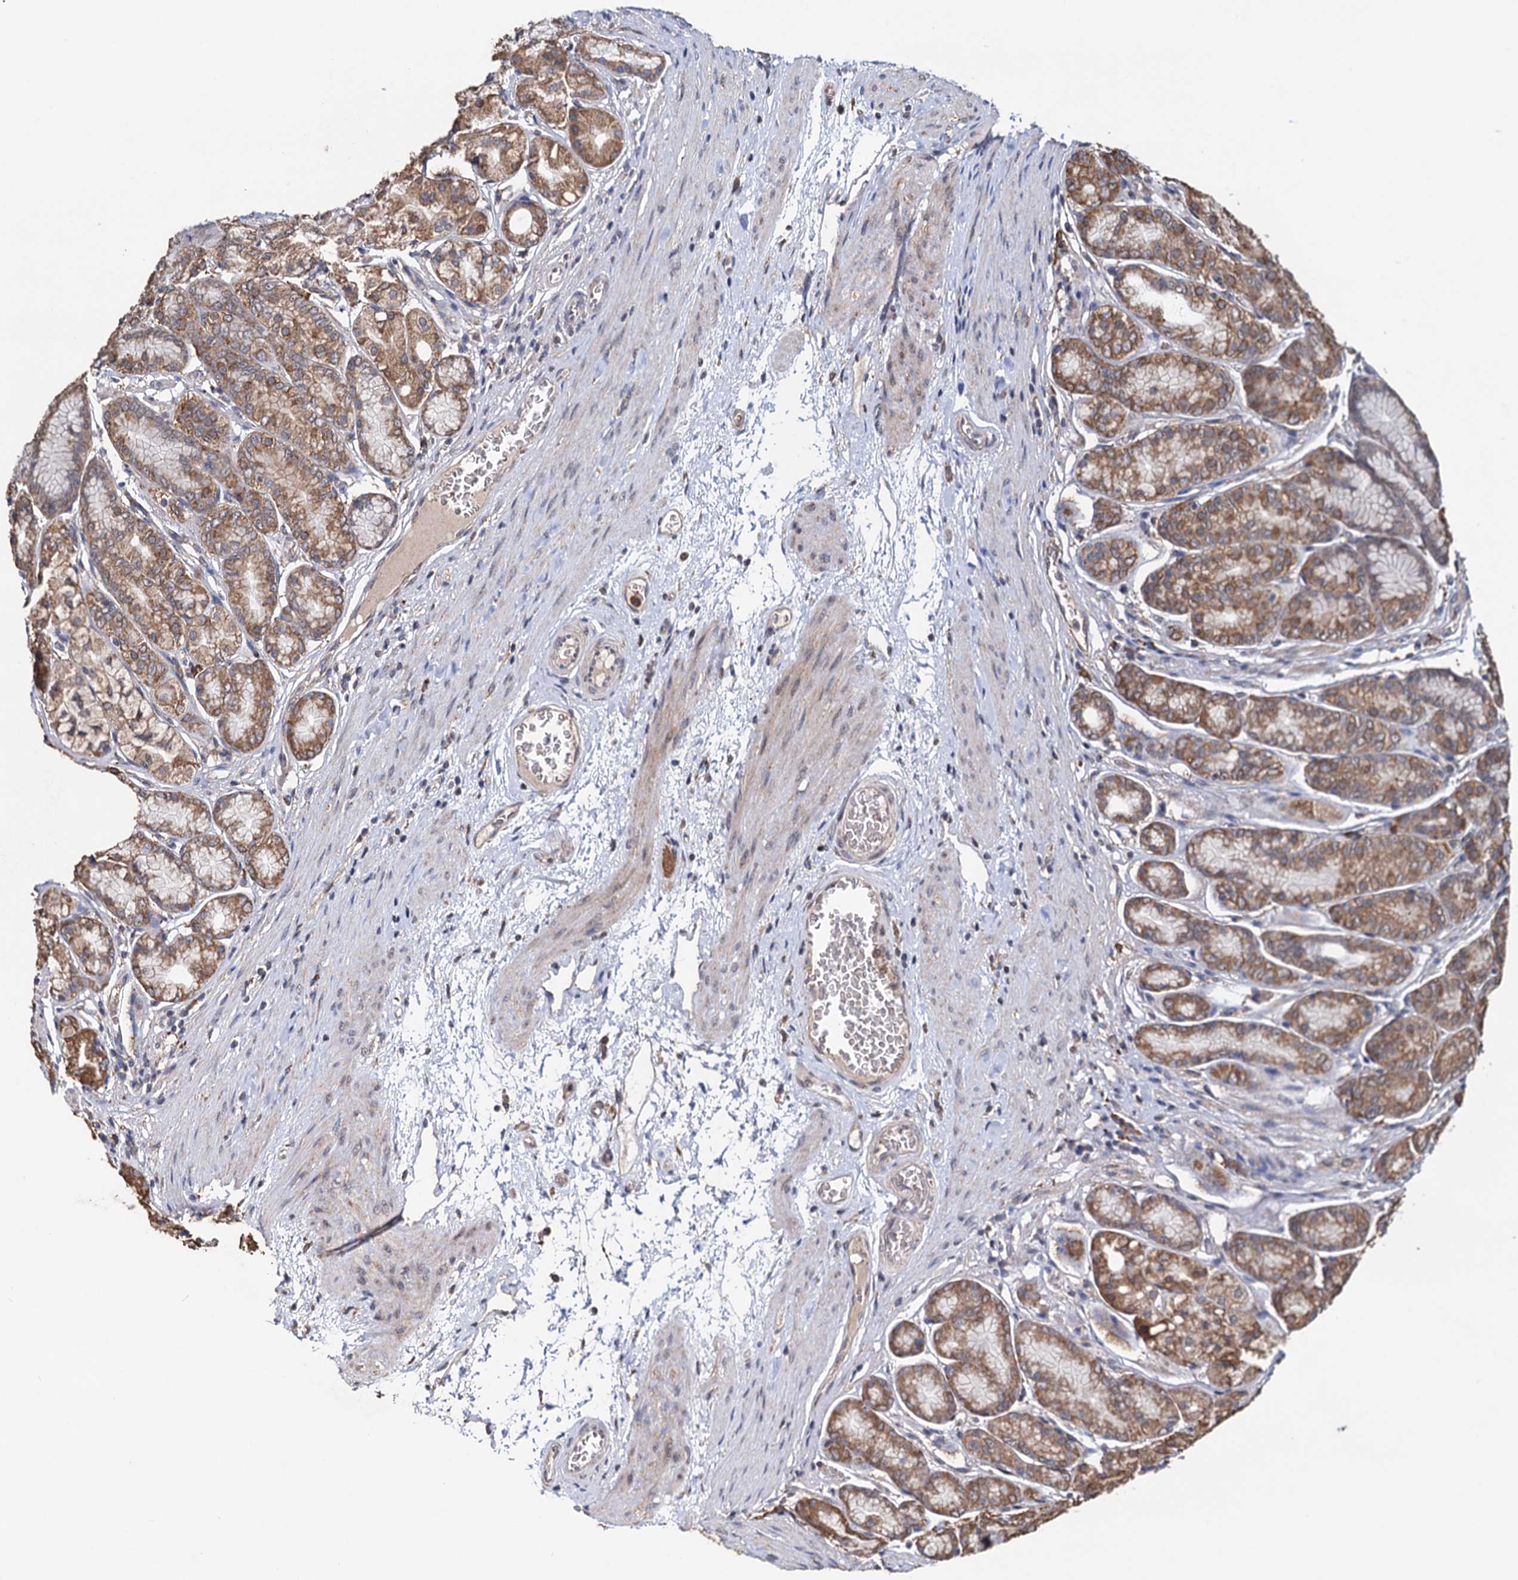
{"staining": {"intensity": "moderate", "quantity": ">75%", "location": "cytoplasmic/membranous"}, "tissue": "stomach", "cell_type": "Glandular cells", "image_type": "normal", "snomed": [{"axis": "morphology", "description": "Normal tissue, NOS"}, {"axis": "morphology", "description": "Adenocarcinoma, NOS"}, {"axis": "morphology", "description": "Adenocarcinoma, High grade"}, {"axis": "topography", "description": "Stomach, upper"}, {"axis": "topography", "description": "Stomach"}], "caption": "Immunohistochemical staining of normal stomach shows moderate cytoplasmic/membranous protein positivity in about >75% of glandular cells. (DAB (3,3'-diaminobenzidine) = brown stain, brightfield microscopy at high magnification).", "gene": "TBC1D12", "patient": {"sex": "female", "age": 65}}